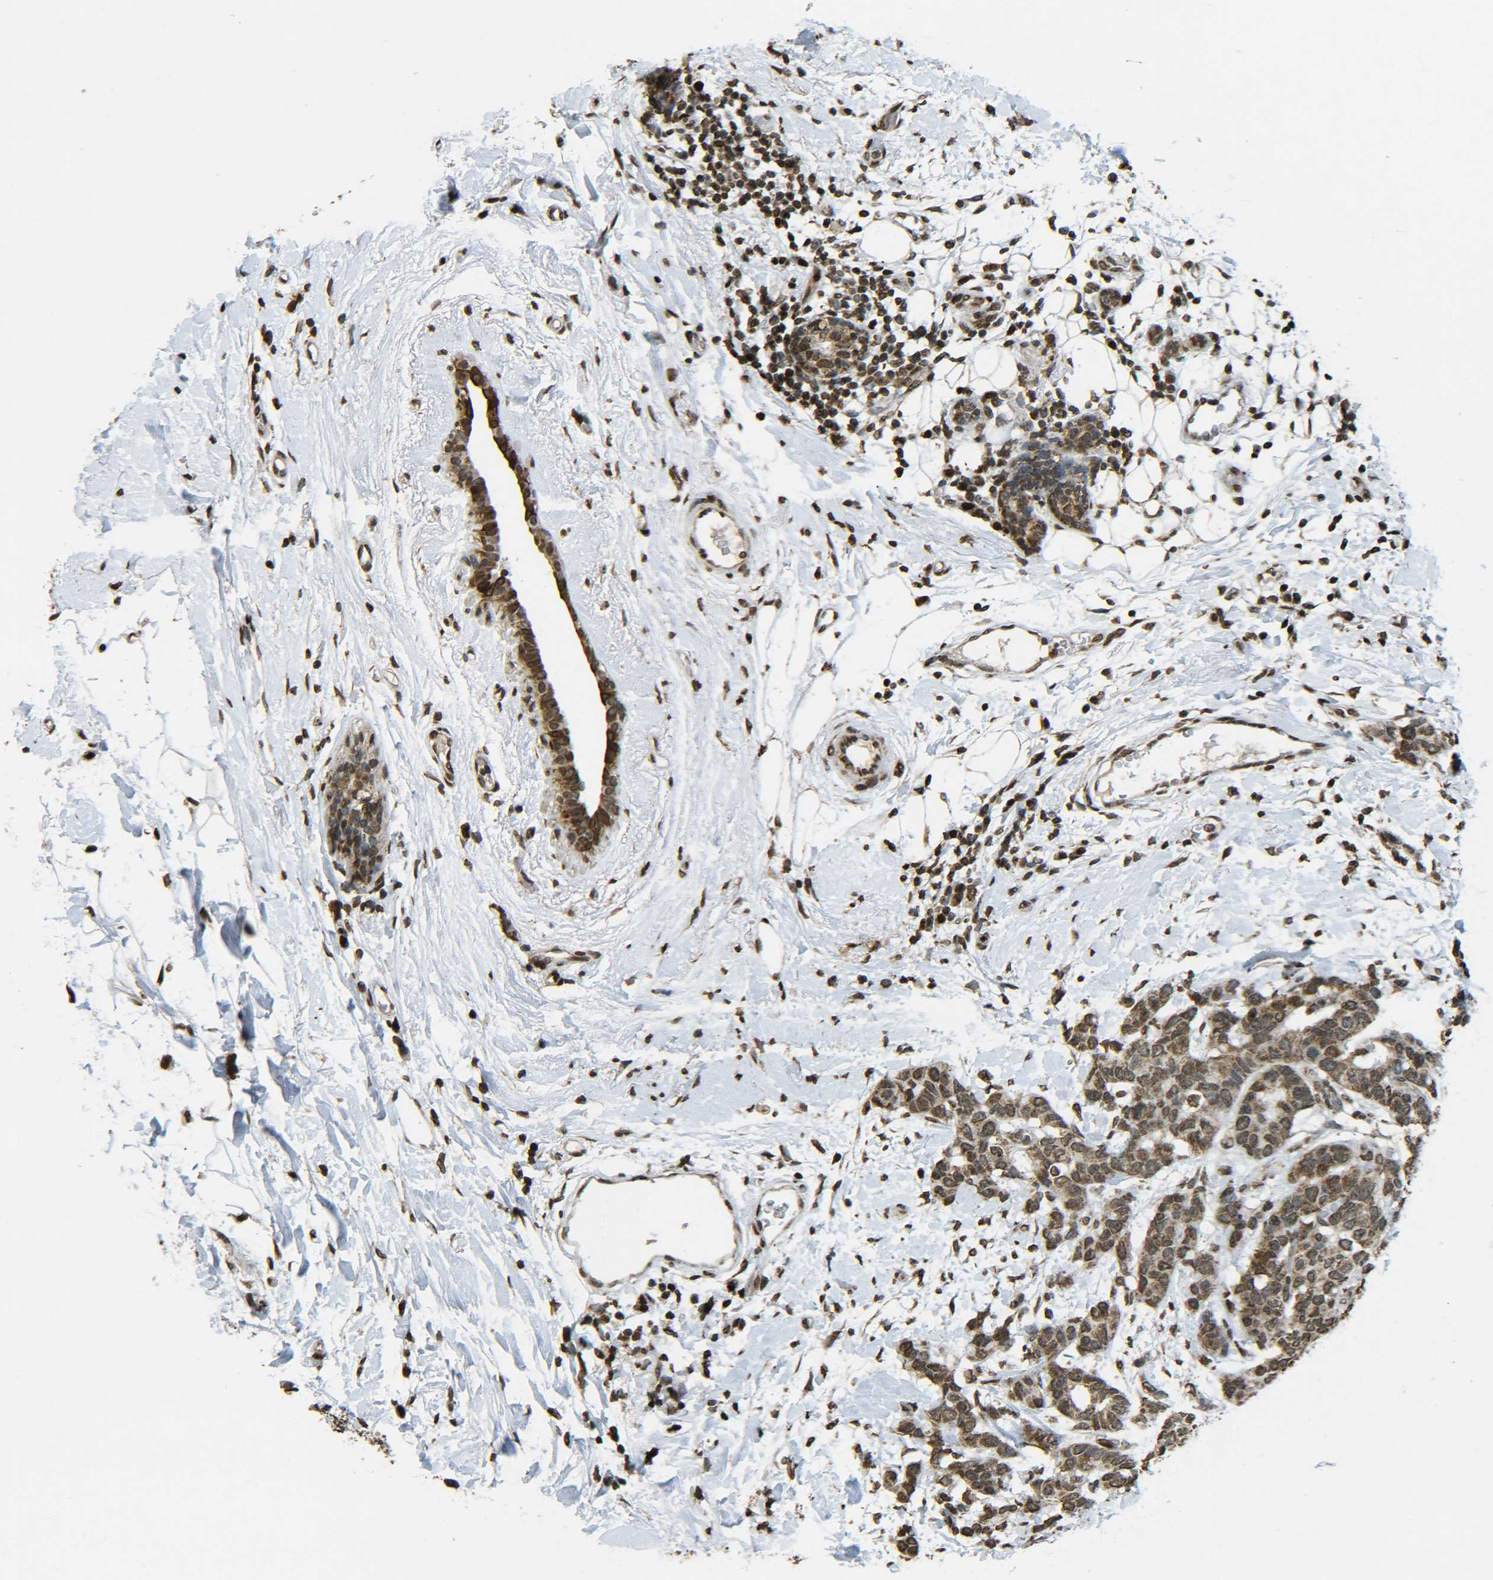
{"staining": {"intensity": "moderate", "quantity": ">75%", "location": "cytoplasmic/membranous,nuclear"}, "tissue": "breast cancer", "cell_type": "Tumor cells", "image_type": "cancer", "snomed": [{"axis": "morphology", "description": "Duct carcinoma"}, {"axis": "topography", "description": "Breast"}], "caption": "Immunohistochemistry photomicrograph of human breast cancer stained for a protein (brown), which shows medium levels of moderate cytoplasmic/membranous and nuclear expression in about >75% of tumor cells.", "gene": "NEUROG2", "patient": {"sex": "female", "age": 87}}